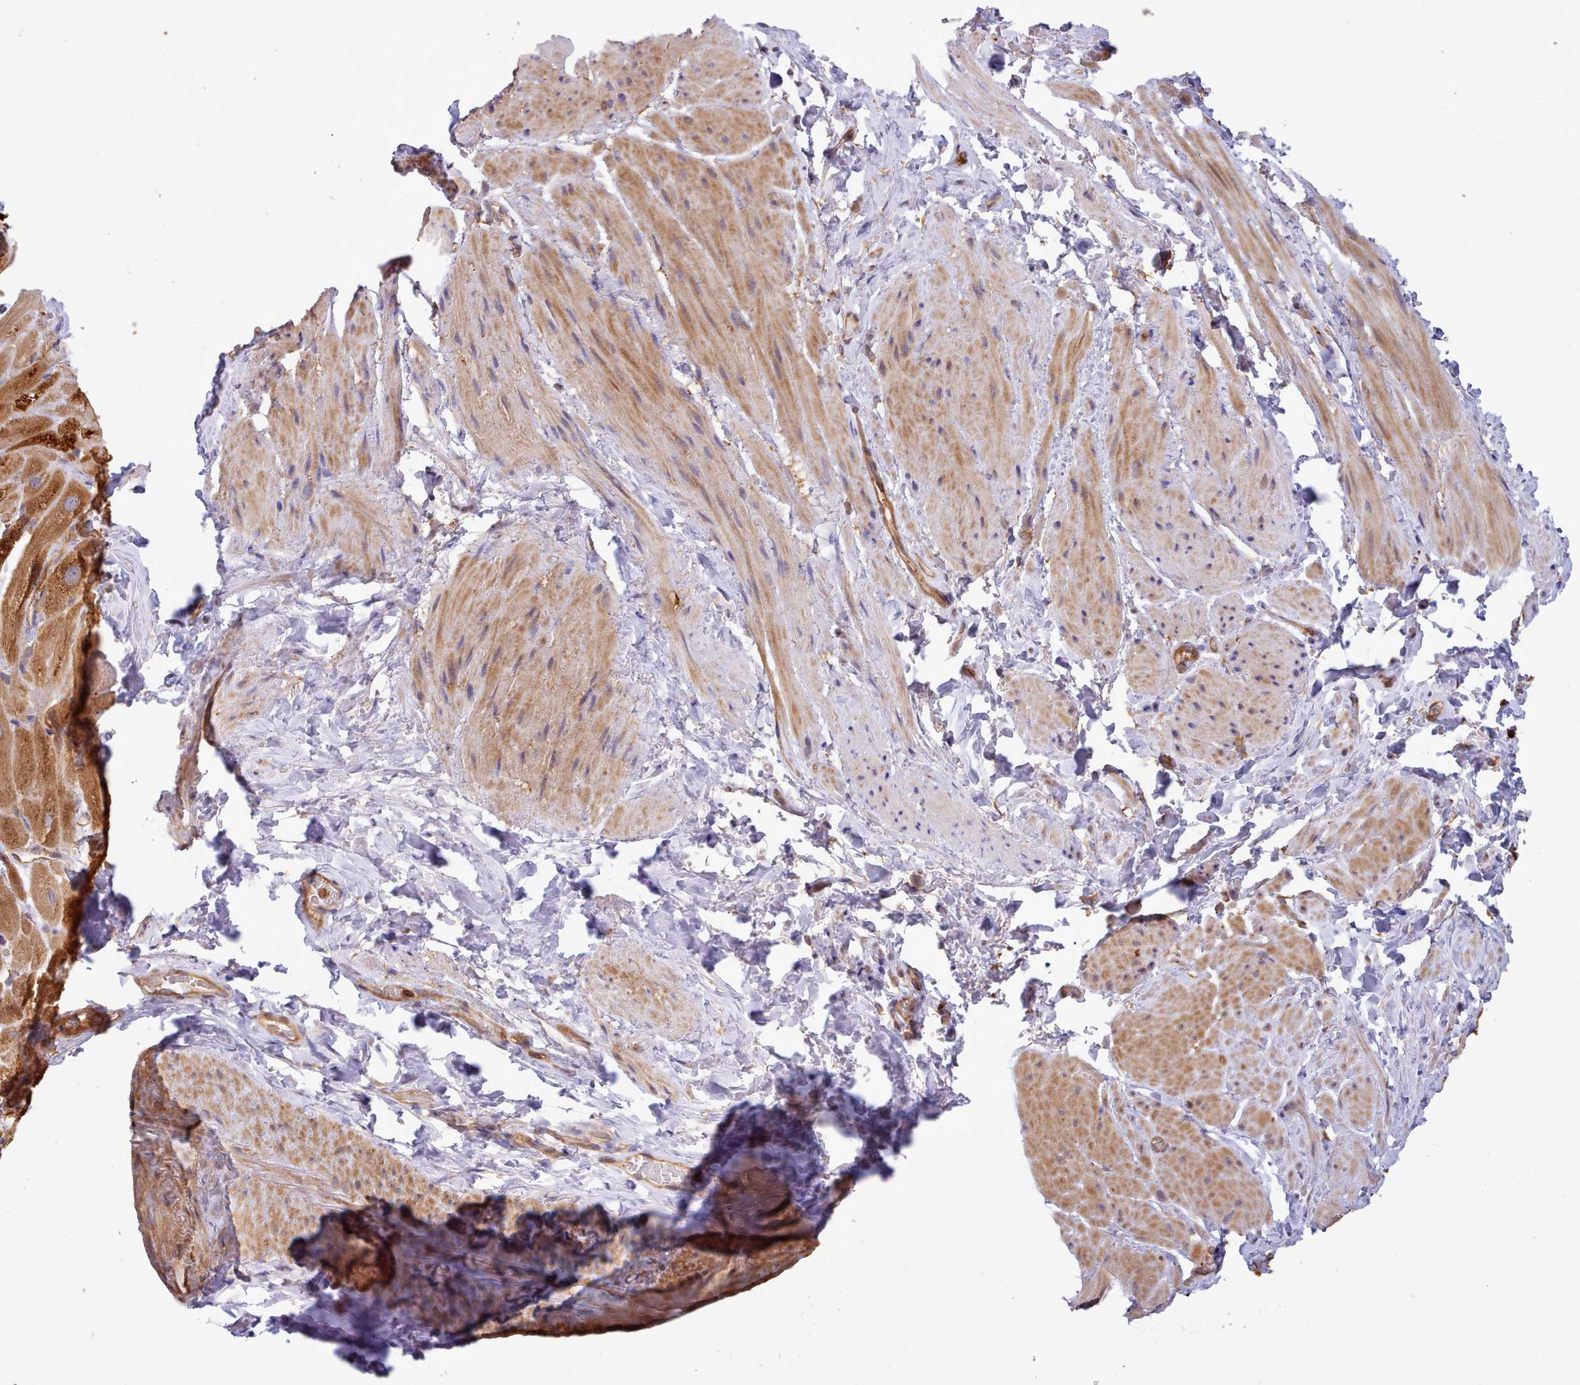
{"staining": {"intensity": "moderate", "quantity": ">75%", "location": "cytoplasmic/membranous"}, "tissue": "smooth muscle", "cell_type": "Smooth muscle cells", "image_type": "normal", "snomed": [{"axis": "morphology", "description": "Normal tissue, NOS"}, {"axis": "topography", "description": "Smooth muscle"}, {"axis": "topography", "description": "Peripheral nerve tissue"}], "caption": "A brown stain shows moderate cytoplasmic/membranous staining of a protein in smooth muscle cells of unremarkable human smooth muscle.", "gene": "SLC4A9", "patient": {"sex": "male", "age": 69}}